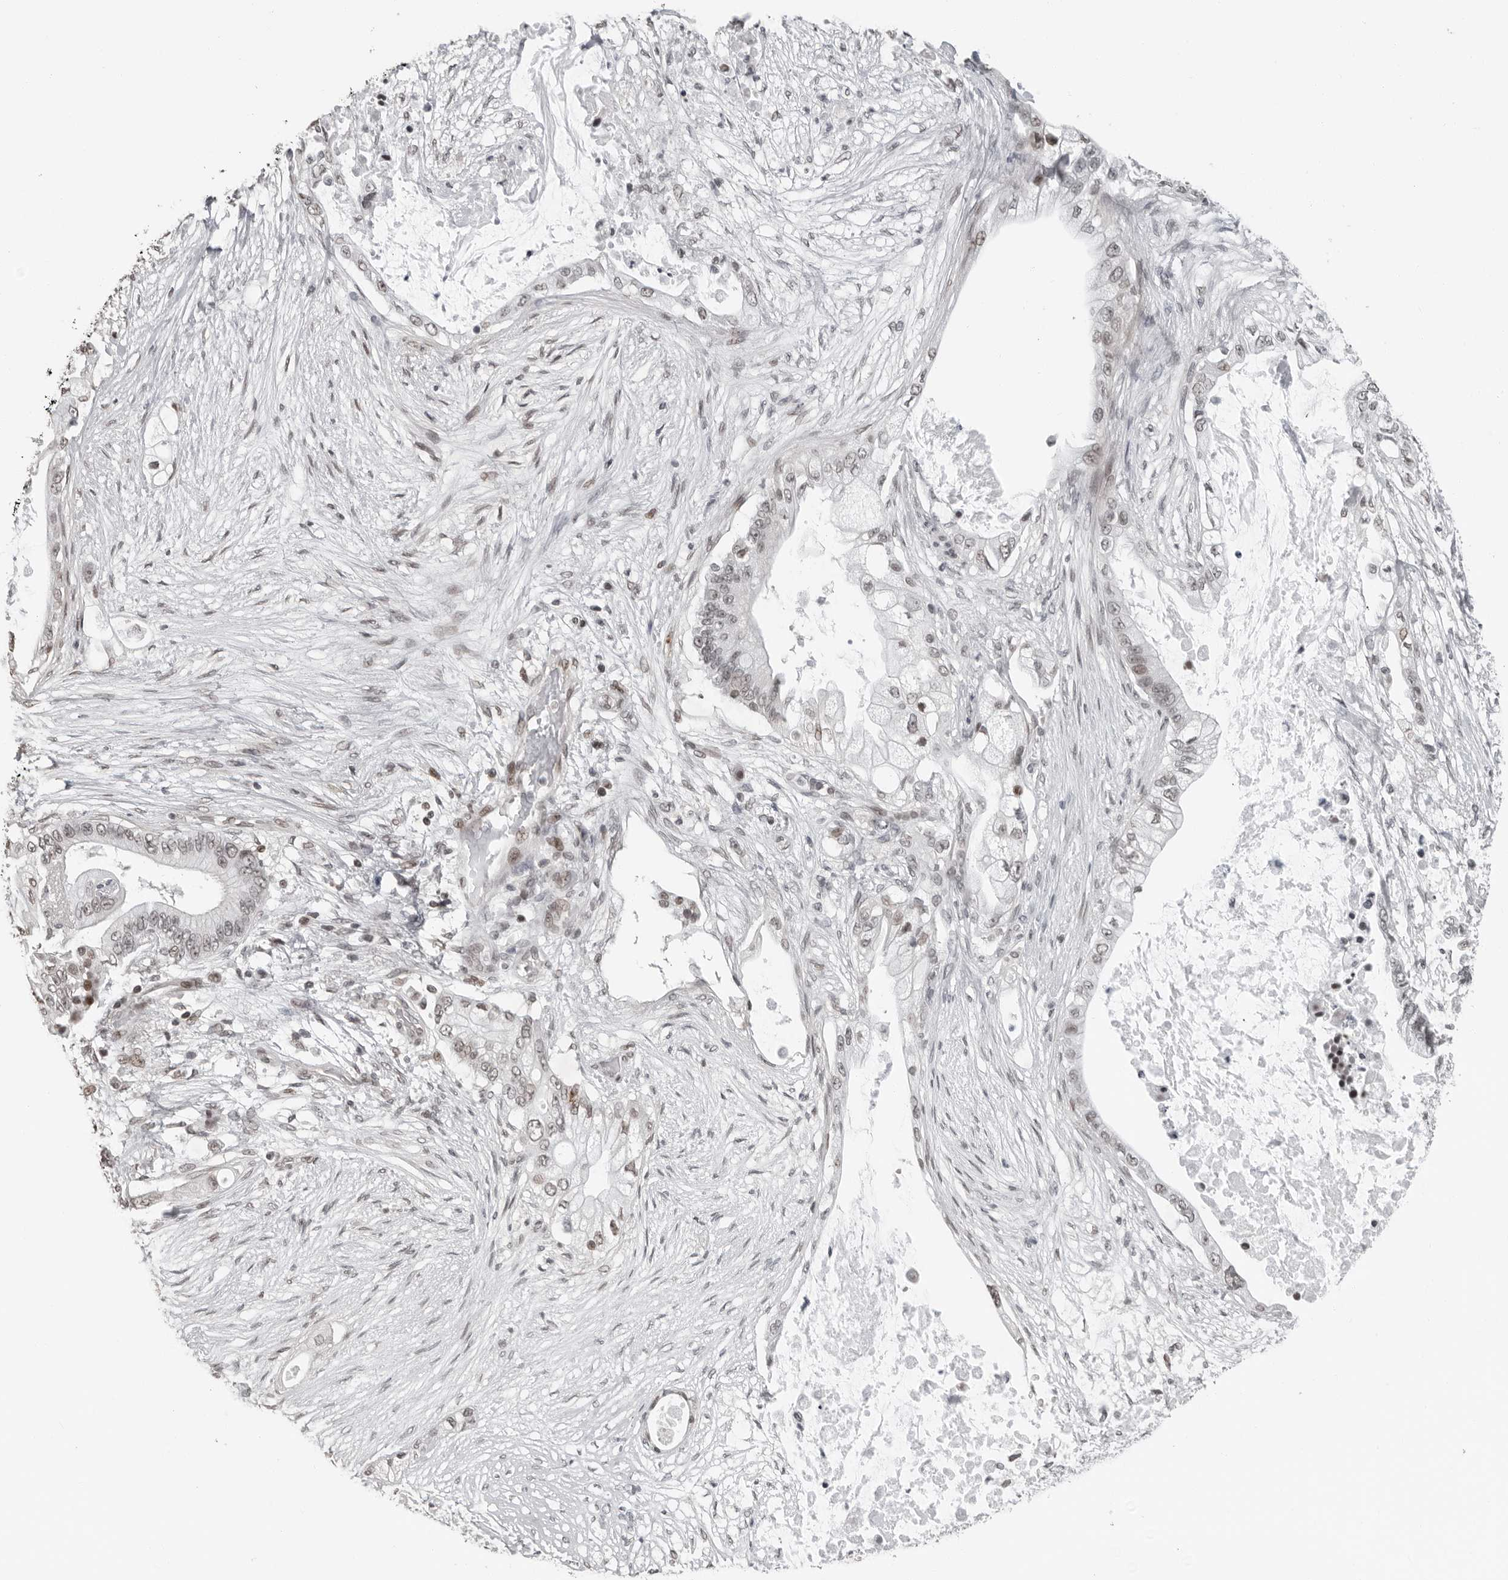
{"staining": {"intensity": "weak", "quantity": "<25%", "location": "nuclear"}, "tissue": "pancreatic cancer", "cell_type": "Tumor cells", "image_type": "cancer", "snomed": [{"axis": "morphology", "description": "Adenocarcinoma, NOS"}, {"axis": "topography", "description": "Pancreas"}], "caption": "Immunohistochemistry micrograph of neoplastic tissue: human pancreatic cancer stained with DAB shows no significant protein staining in tumor cells.", "gene": "ORC1", "patient": {"sex": "male", "age": 53}}